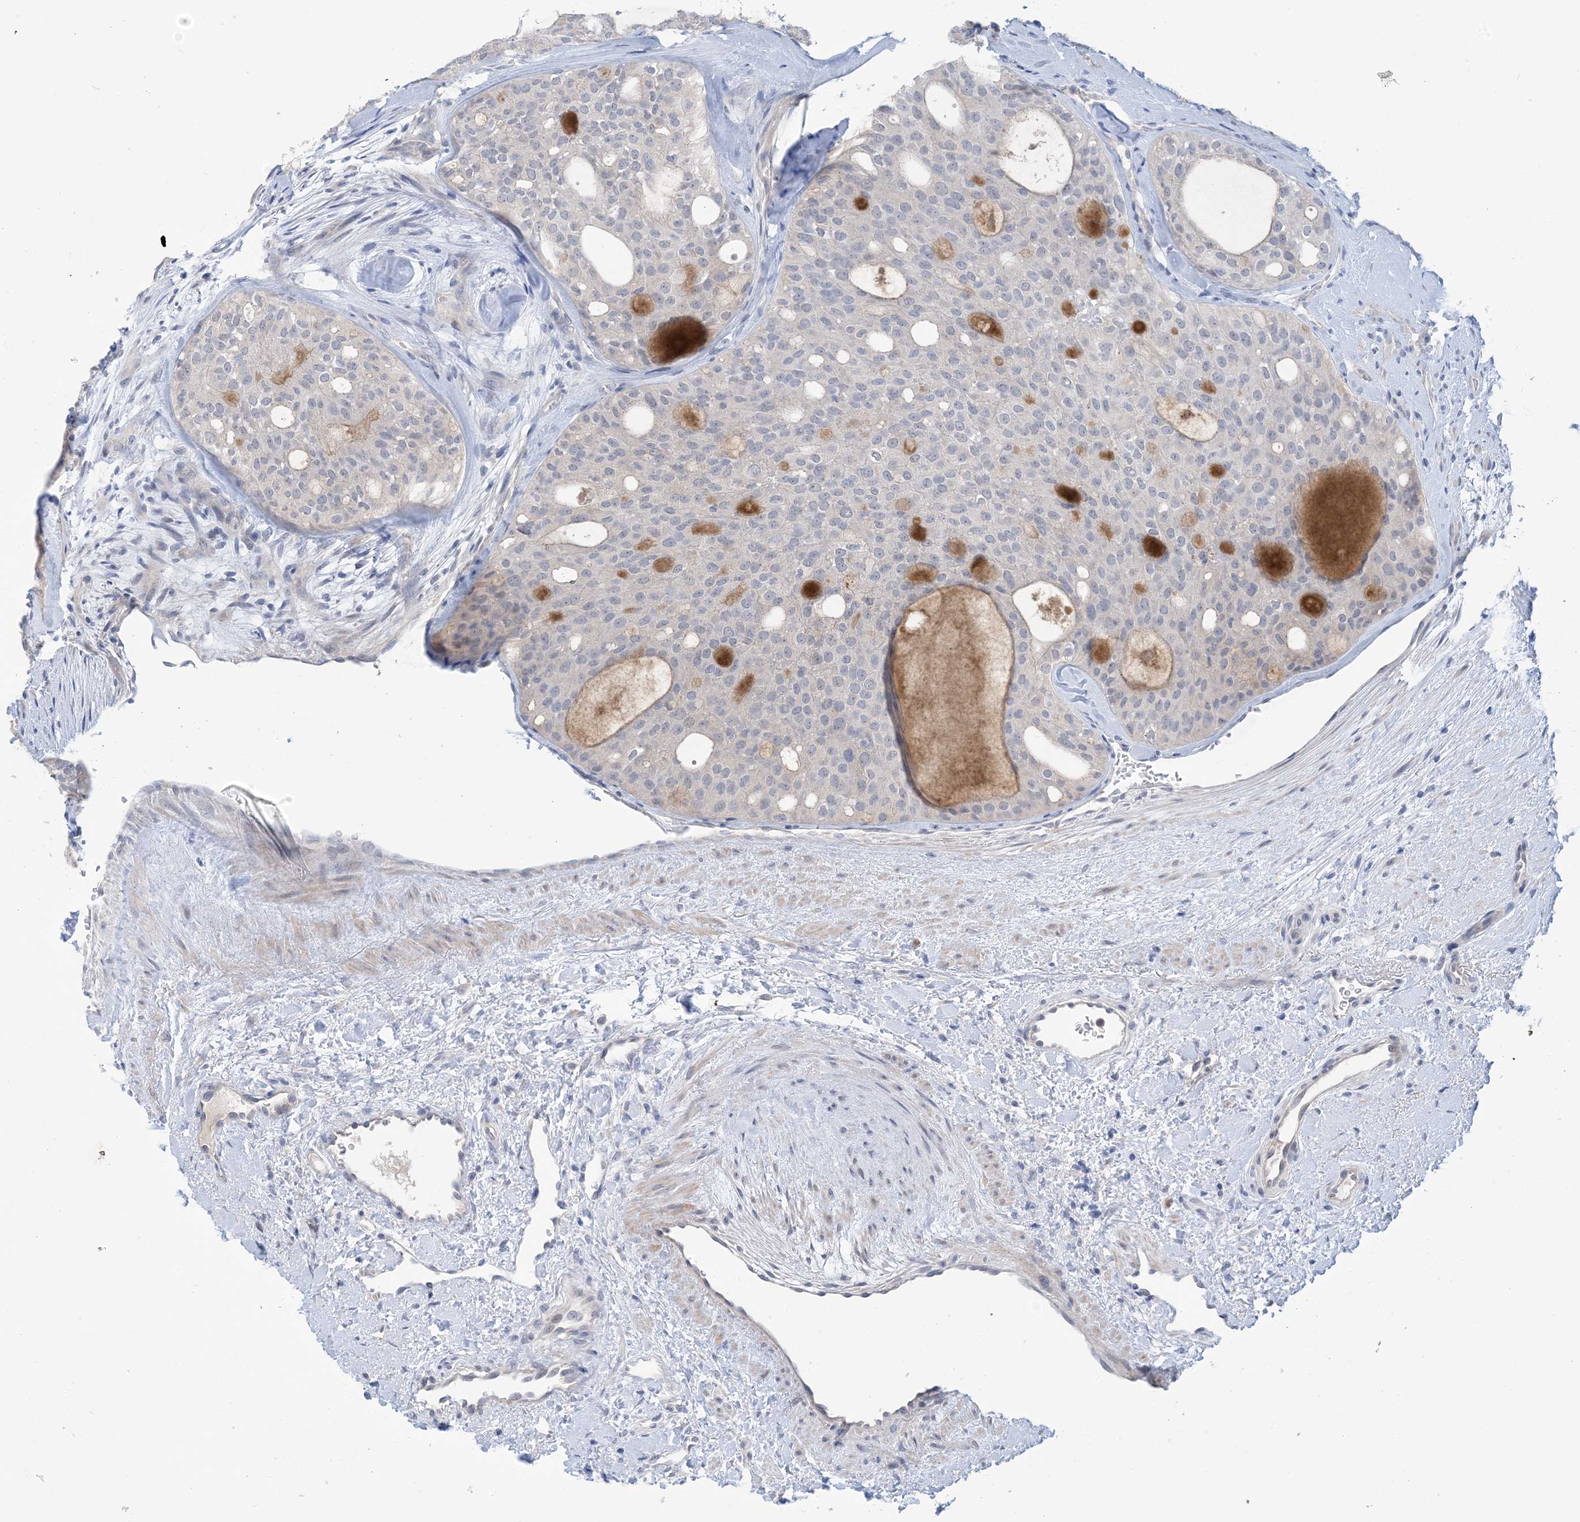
{"staining": {"intensity": "negative", "quantity": "none", "location": "none"}, "tissue": "thyroid cancer", "cell_type": "Tumor cells", "image_type": "cancer", "snomed": [{"axis": "morphology", "description": "Follicular adenoma carcinoma, NOS"}, {"axis": "topography", "description": "Thyroid gland"}], "caption": "Thyroid cancer (follicular adenoma carcinoma) was stained to show a protein in brown. There is no significant expression in tumor cells.", "gene": "TTYH1", "patient": {"sex": "male", "age": 75}}